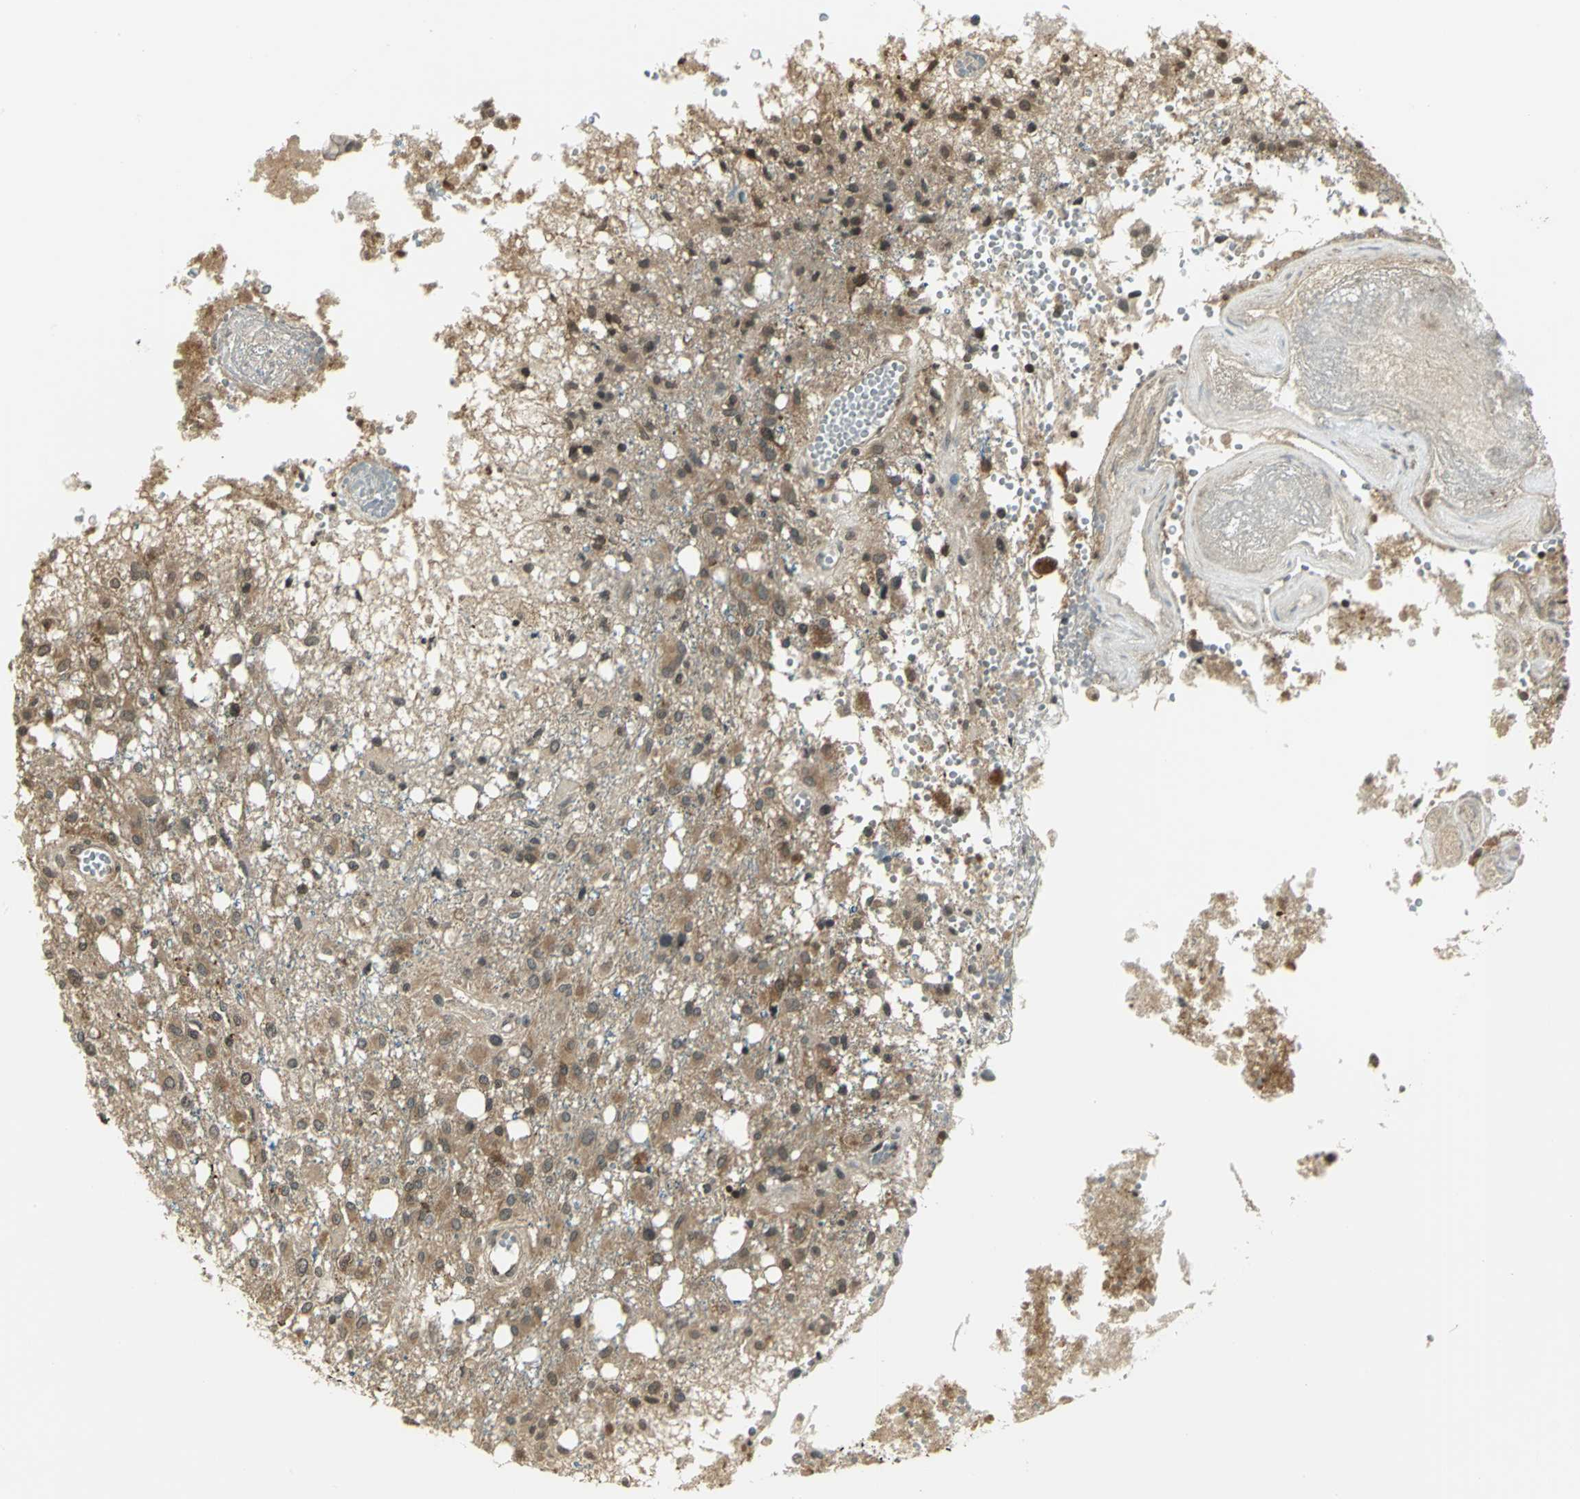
{"staining": {"intensity": "moderate", "quantity": ">75%", "location": "cytoplasmic/membranous"}, "tissue": "glioma", "cell_type": "Tumor cells", "image_type": "cancer", "snomed": [{"axis": "morphology", "description": "Glioma, malignant, High grade"}, {"axis": "topography", "description": "Cerebral cortex"}], "caption": "The image reveals a brown stain indicating the presence of a protein in the cytoplasmic/membranous of tumor cells in glioma.", "gene": "CDC34", "patient": {"sex": "male", "age": 76}}